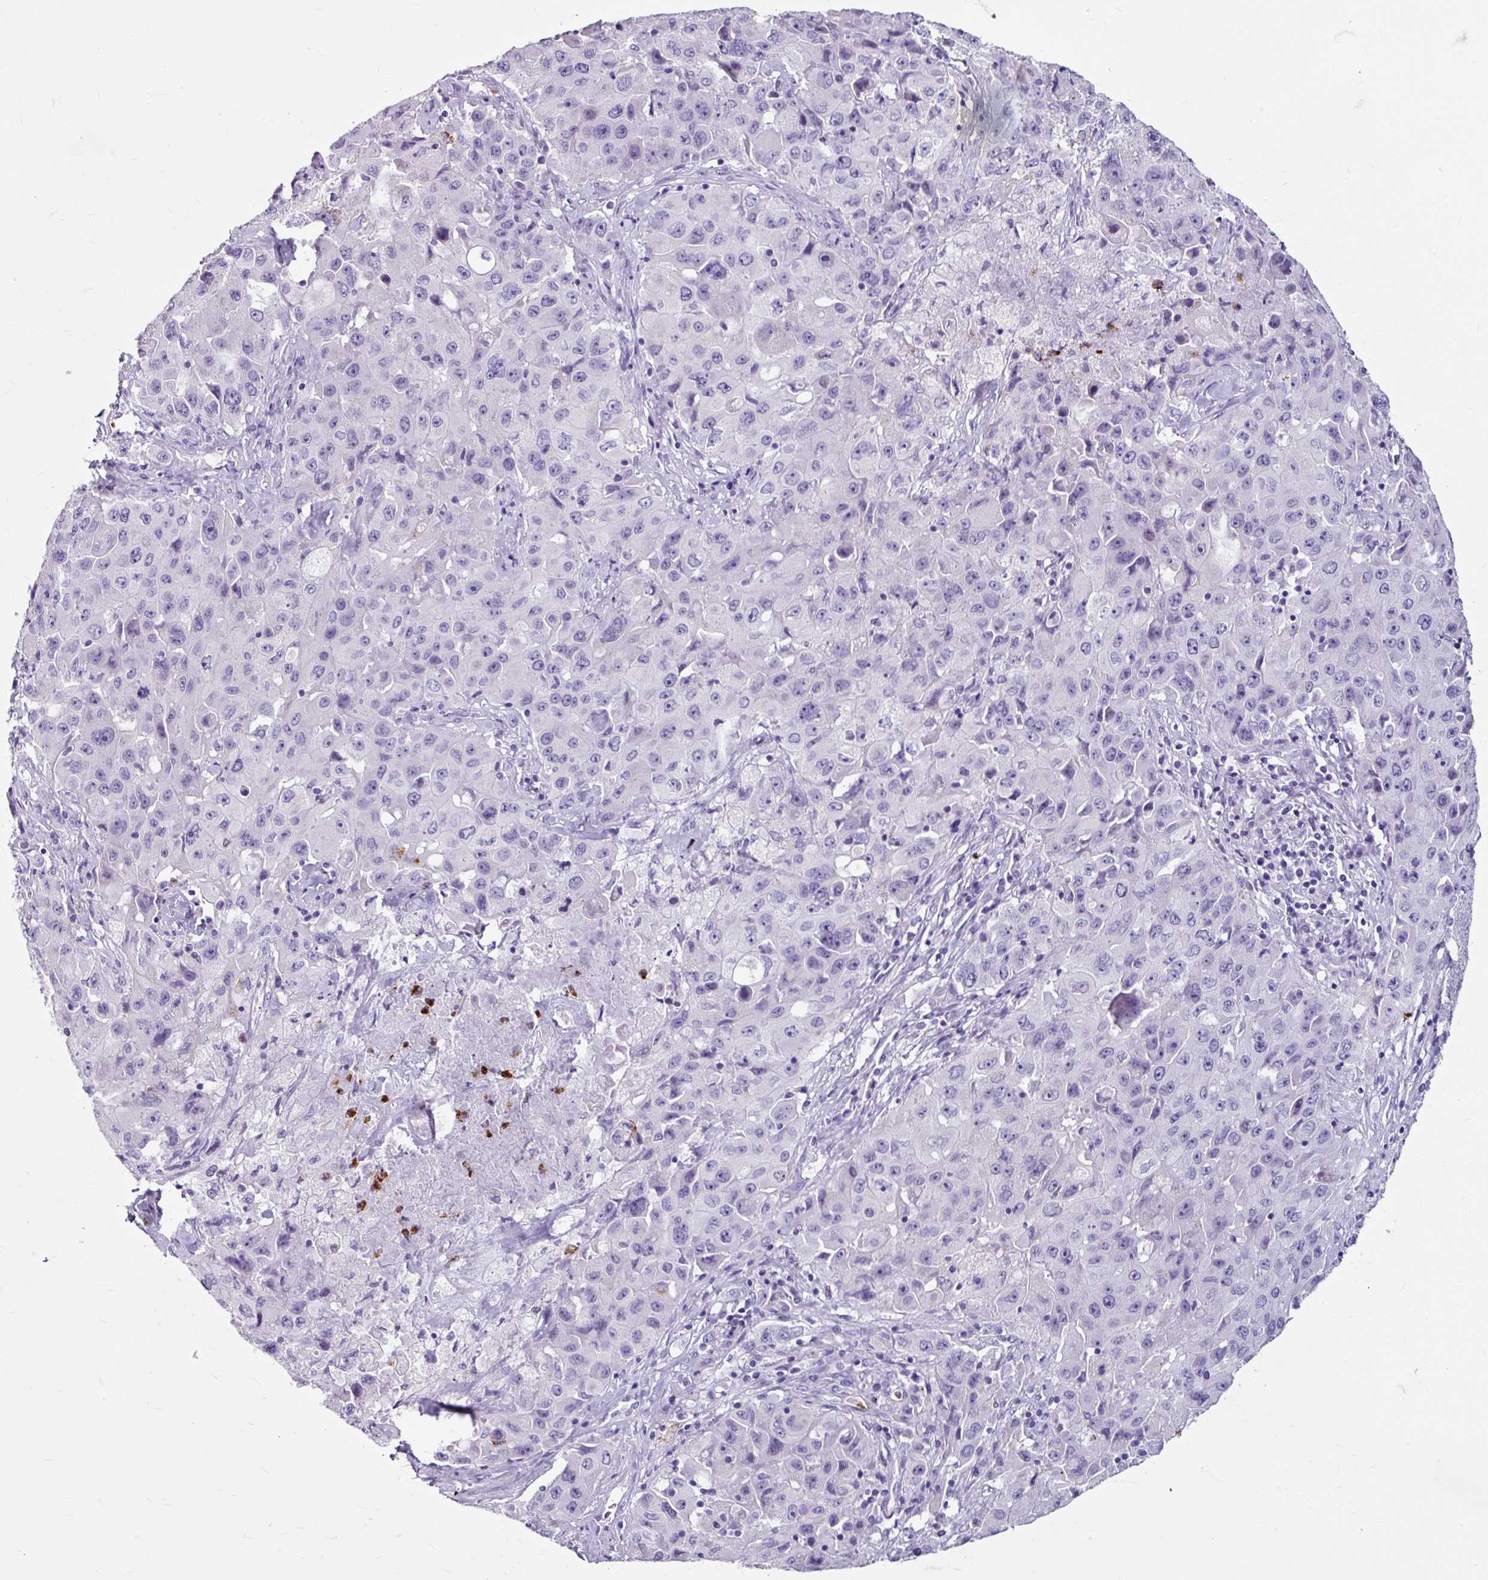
{"staining": {"intensity": "negative", "quantity": "none", "location": "none"}, "tissue": "lung cancer", "cell_type": "Tumor cells", "image_type": "cancer", "snomed": [{"axis": "morphology", "description": "Squamous cell carcinoma, NOS"}, {"axis": "topography", "description": "Lung"}], "caption": "Tumor cells show no significant expression in squamous cell carcinoma (lung).", "gene": "ANKRD1", "patient": {"sex": "male", "age": 63}}